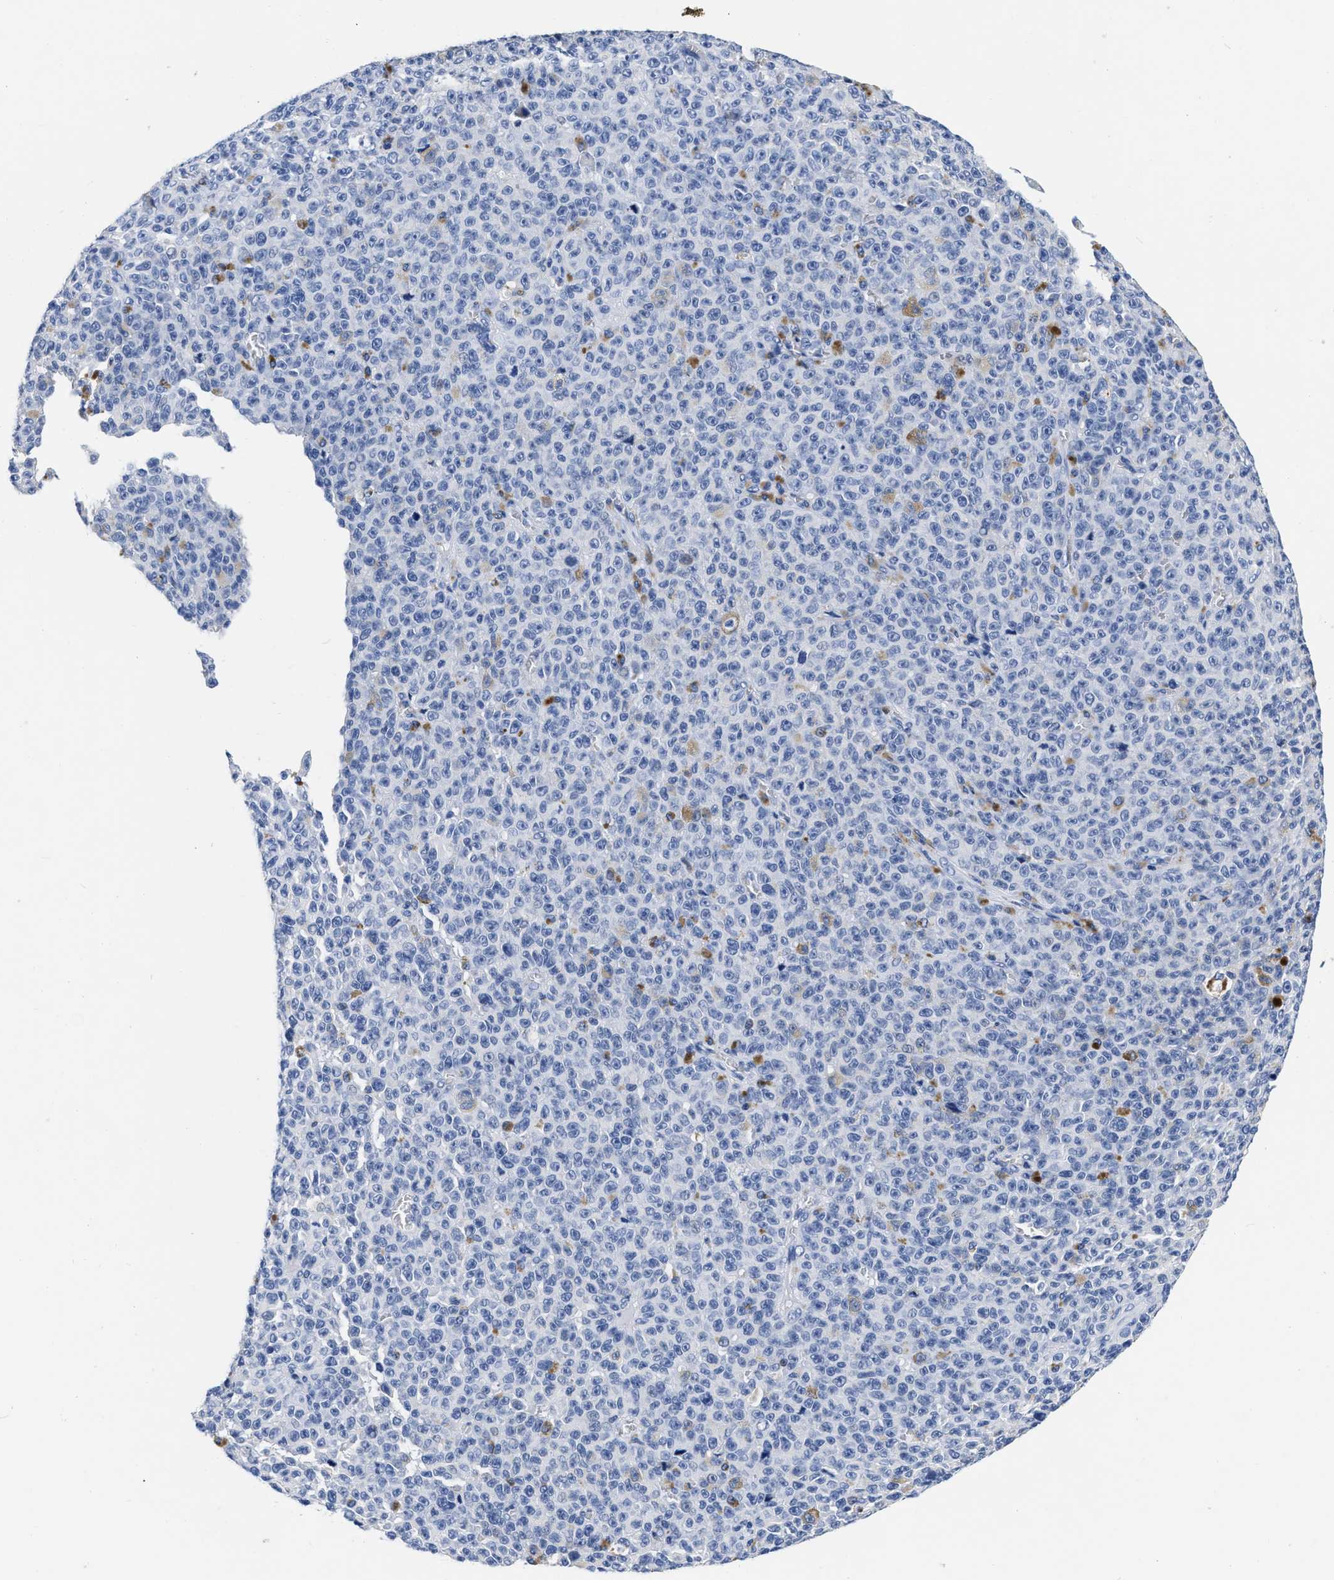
{"staining": {"intensity": "negative", "quantity": "none", "location": "none"}, "tissue": "melanoma", "cell_type": "Tumor cells", "image_type": "cancer", "snomed": [{"axis": "morphology", "description": "Malignant melanoma, NOS"}, {"axis": "topography", "description": "Skin"}], "caption": "DAB immunohistochemical staining of human melanoma reveals no significant expression in tumor cells.", "gene": "CER1", "patient": {"sex": "female", "age": 82}}